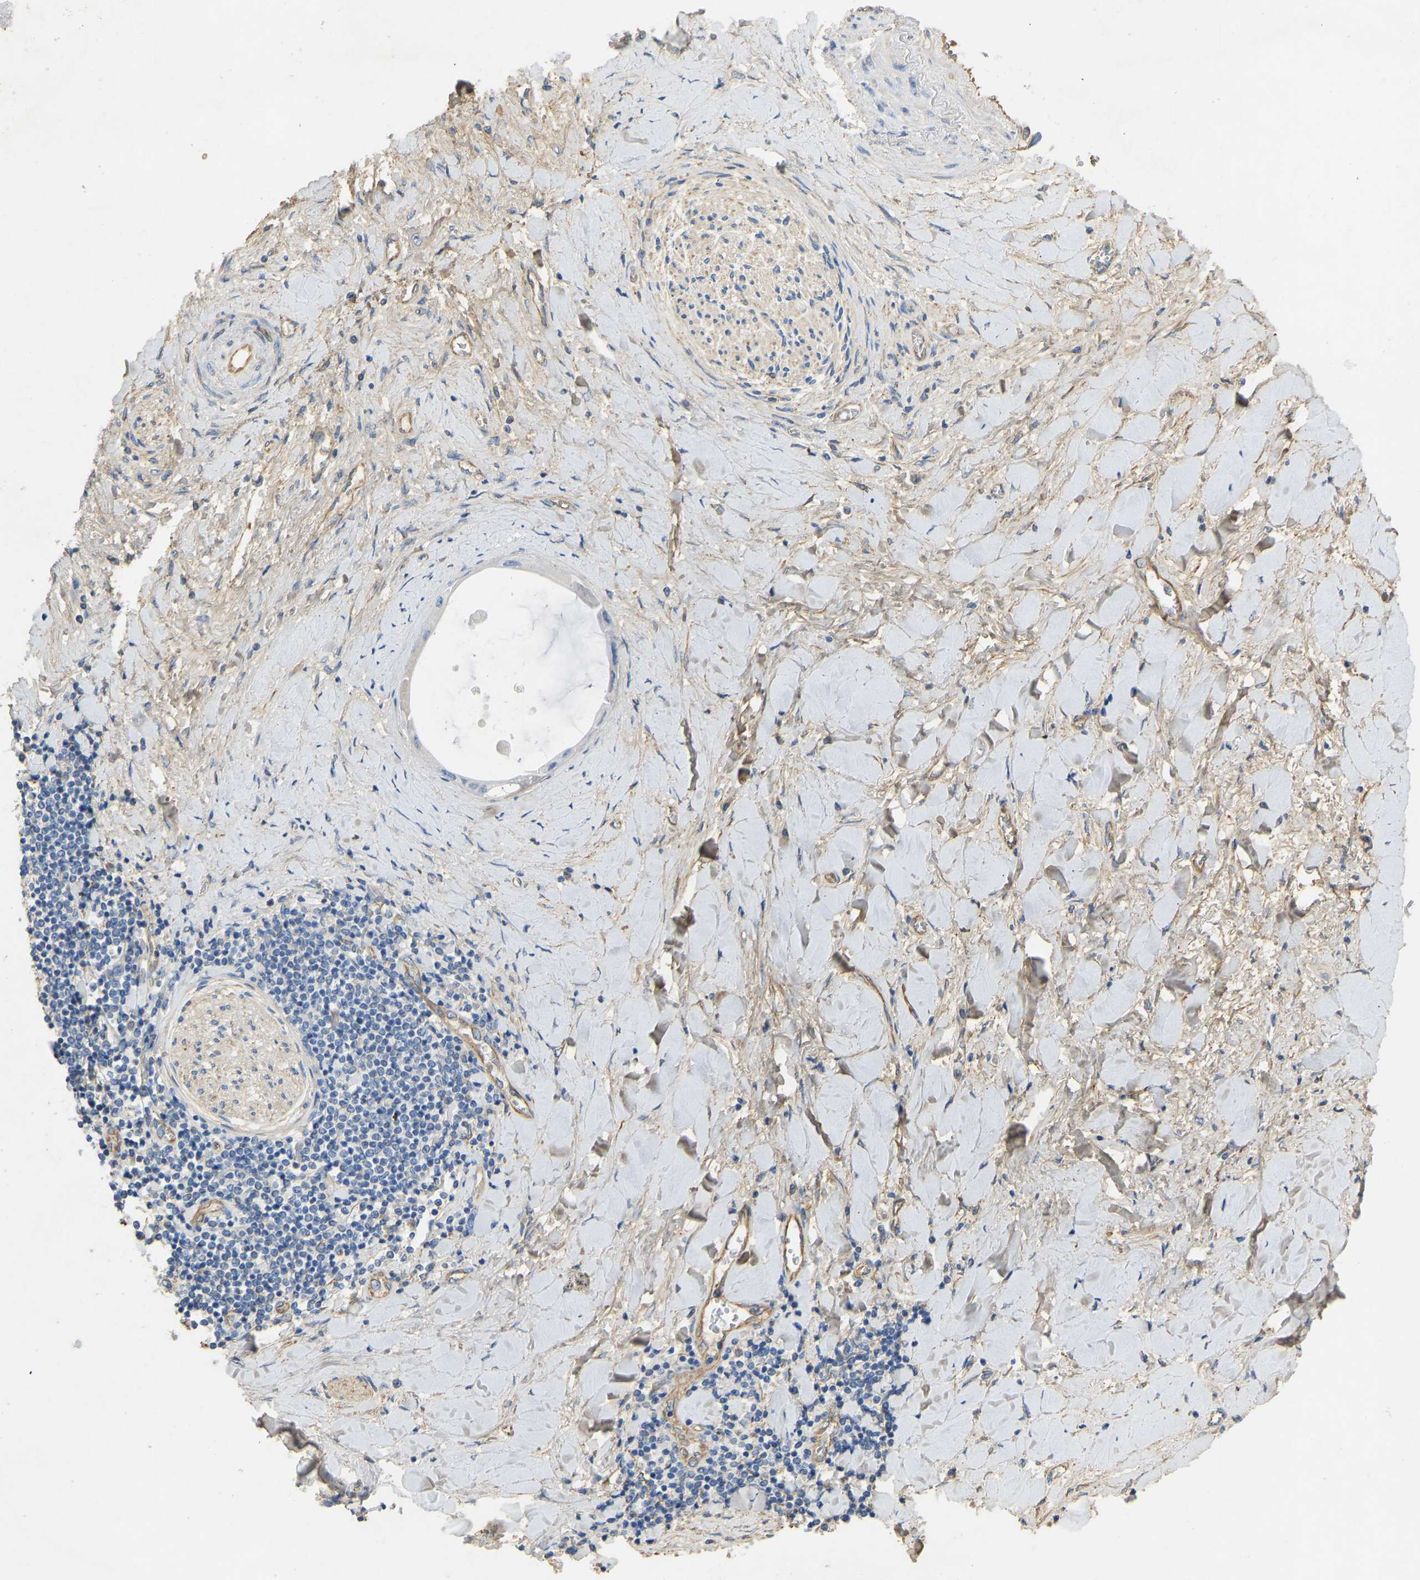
{"staining": {"intensity": "negative", "quantity": "none", "location": "none"}, "tissue": "liver cancer", "cell_type": "Tumor cells", "image_type": "cancer", "snomed": [{"axis": "morphology", "description": "Cholangiocarcinoma"}, {"axis": "topography", "description": "Liver"}], "caption": "Immunohistochemistry histopathology image of liver cancer (cholangiocarcinoma) stained for a protein (brown), which shows no positivity in tumor cells. (Brightfield microscopy of DAB IHC at high magnification).", "gene": "TECTA", "patient": {"sex": "male", "age": 50}}